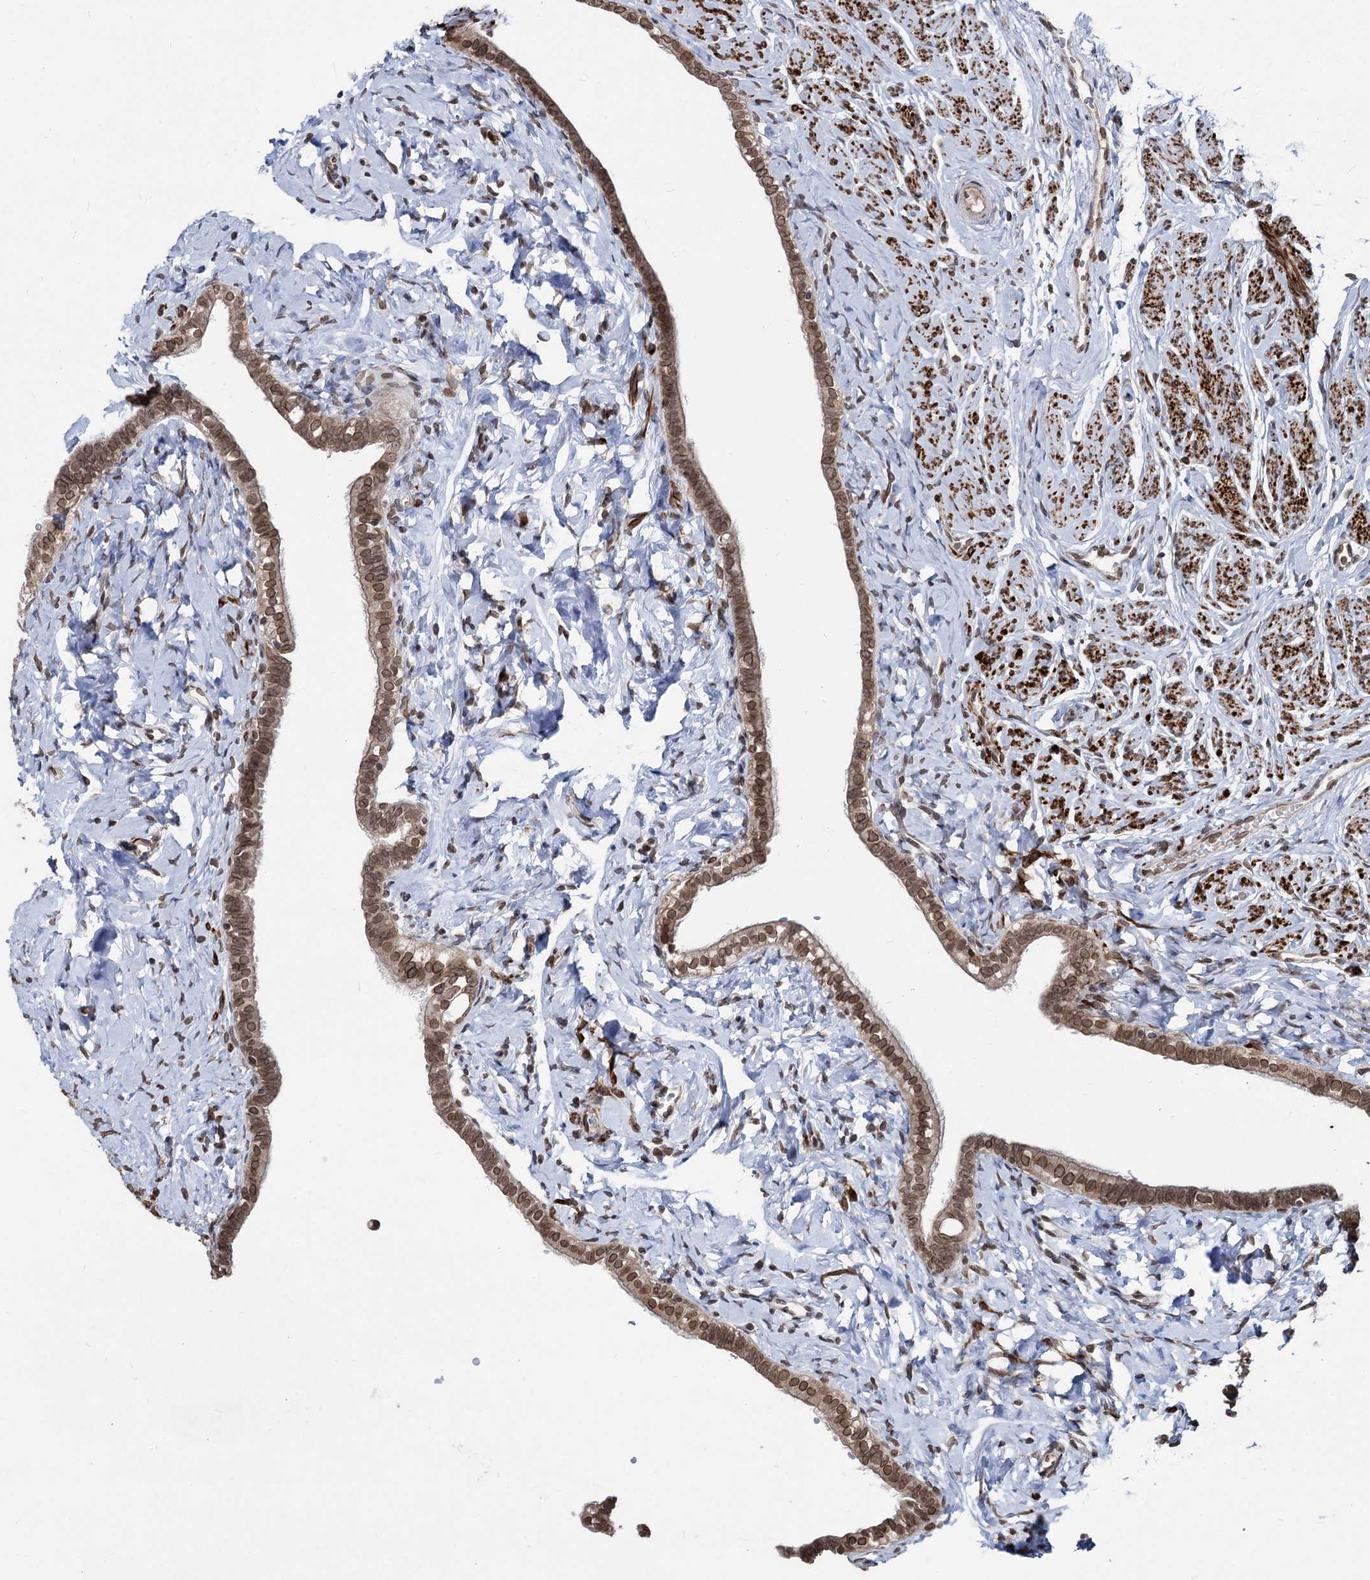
{"staining": {"intensity": "moderate", "quantity": ">75%", "location": "cytoplasmic/membranous,nuclear"}, "tissue": "fallopian tube", "cell_type": "Glandular cells", "image_type": "normal", "snomed": [{"axis": "morphology", "description": "Normal tissue, NOS"}, {"axis": "topography", "description": "Fallopian tube"}], "caption": "An immunohistochemistry histopathology image of benign tissue is shown. Protein staining in brown highlights moderate cytoplasmic/membranous,nuclear positivity in fallopian tube within glandular cells.", "gene": "RNF6", "patient": {"sex": "female", "age": 66}}